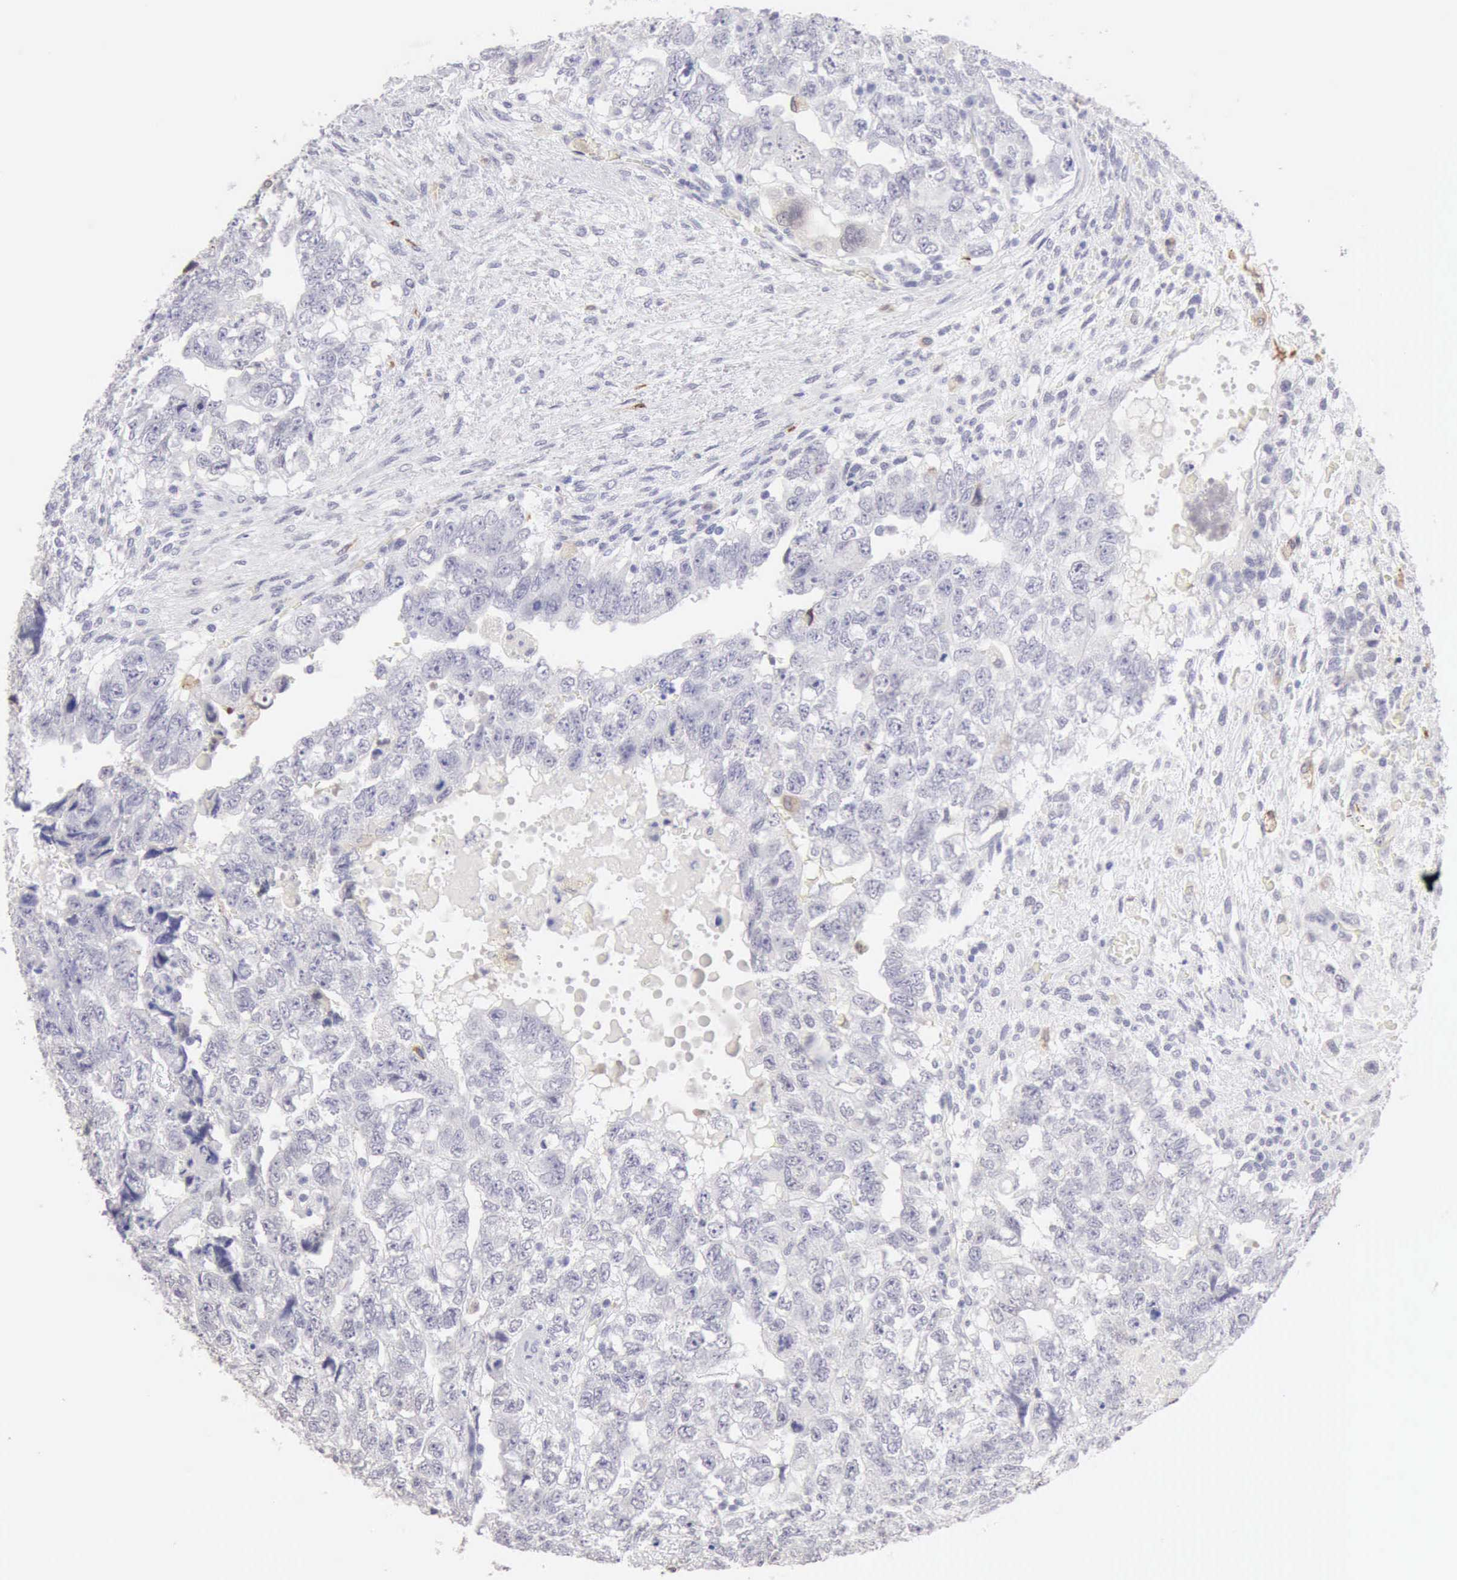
{"staining": {"intensity": "negative", "quantity": "none", "location": "none"}, "tissue": "testis cancer", "cell_type": "Tumor cells", "image_type": "cancer", "snomed": [{"axis": "morphology", "description": "Carcinoma, Embryonal, NOS"}, {"axis": "topography", "description": "Testis"}], "caption": "Immunohistochemistry (IHC) photomicrograph of human testis cancer (embryonal carcinoma) stained for a protein (brown), which reveals no expression in tumor cells.", "gene": "RNASE1", "patient": {"sex": "male", "age": 36}}